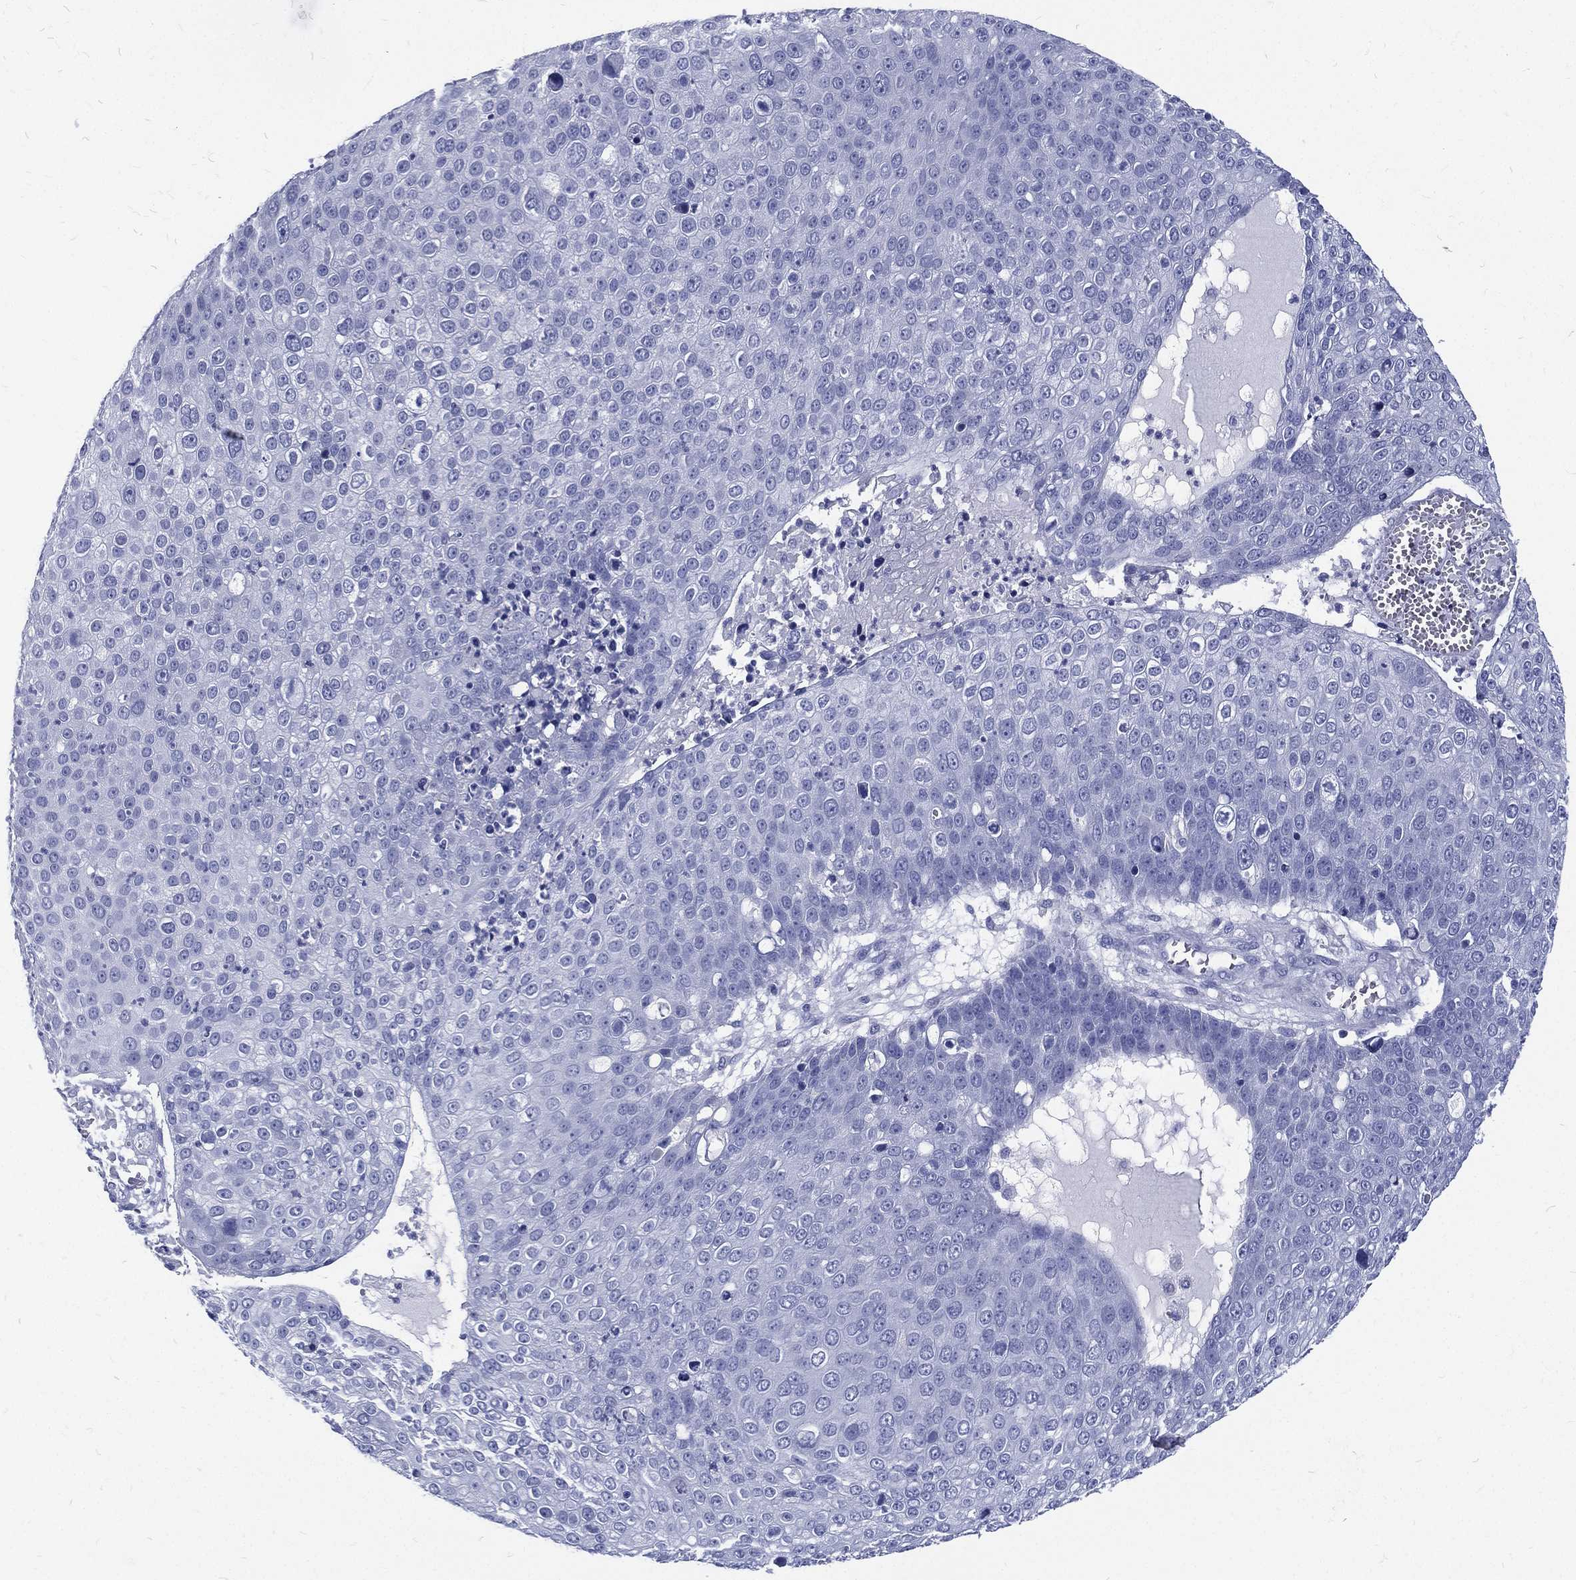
{"staining": {"intensity": "negative", "quantity": "none", "location": "none"}, "tissue": "skin cancer", "cell_type": "Tumor cells", "image_type": "cancer", "snomed": [{"axis": "morphology", "description": "Squamous cell carcinoma, NOS"}, {"axis": "topography", "description": "Skin"}], "caption": "IHC photomicrograph of neoplastic tissue: human skin squamous cell carcinoma stained with DAB reveals no significant protein expression in tumor cells.", "gene": "RSPH4A", "patient": {"sex": "male", "age": 71}}